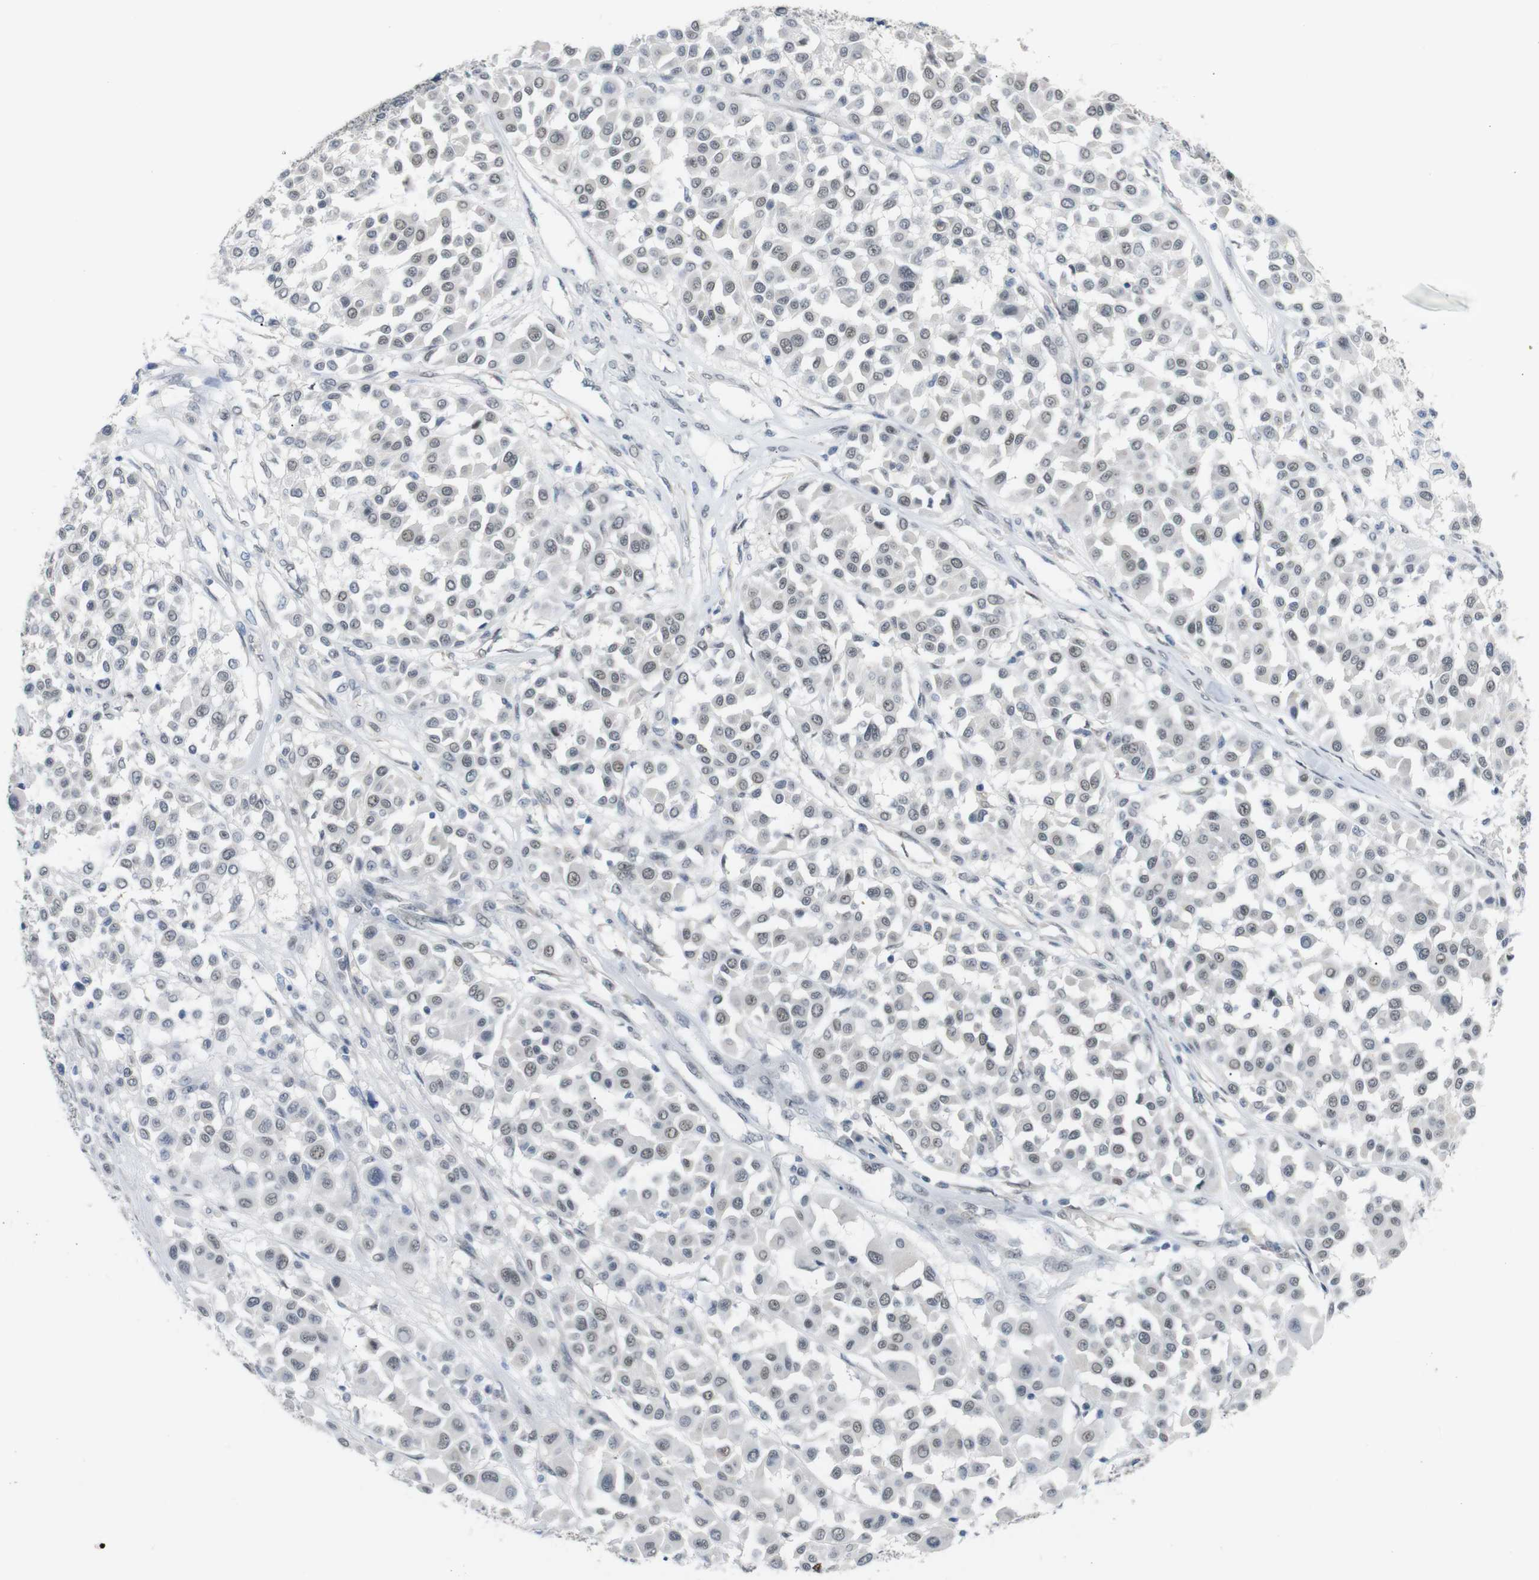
{"staining": {"intensity": "weak", "quantity": ">75%", "location": "nuclear"}, "tissue": "melanoma", "cell_type": "Tumor cells", "image_type": "cancer", "snomed": [{"axis": "morphology", "description": "Malignant melanoma, Metastatic site"}, {"axis": "topography", "description": "Soft tissue"}], "caption": "Human malignant melanoma (metastatic site) stained with a brown dye reveals weak nuclear positive expression in about >75% of tumor cells.", "gene": "GPR158", "patient": {"sex": "male", "age": 41}}